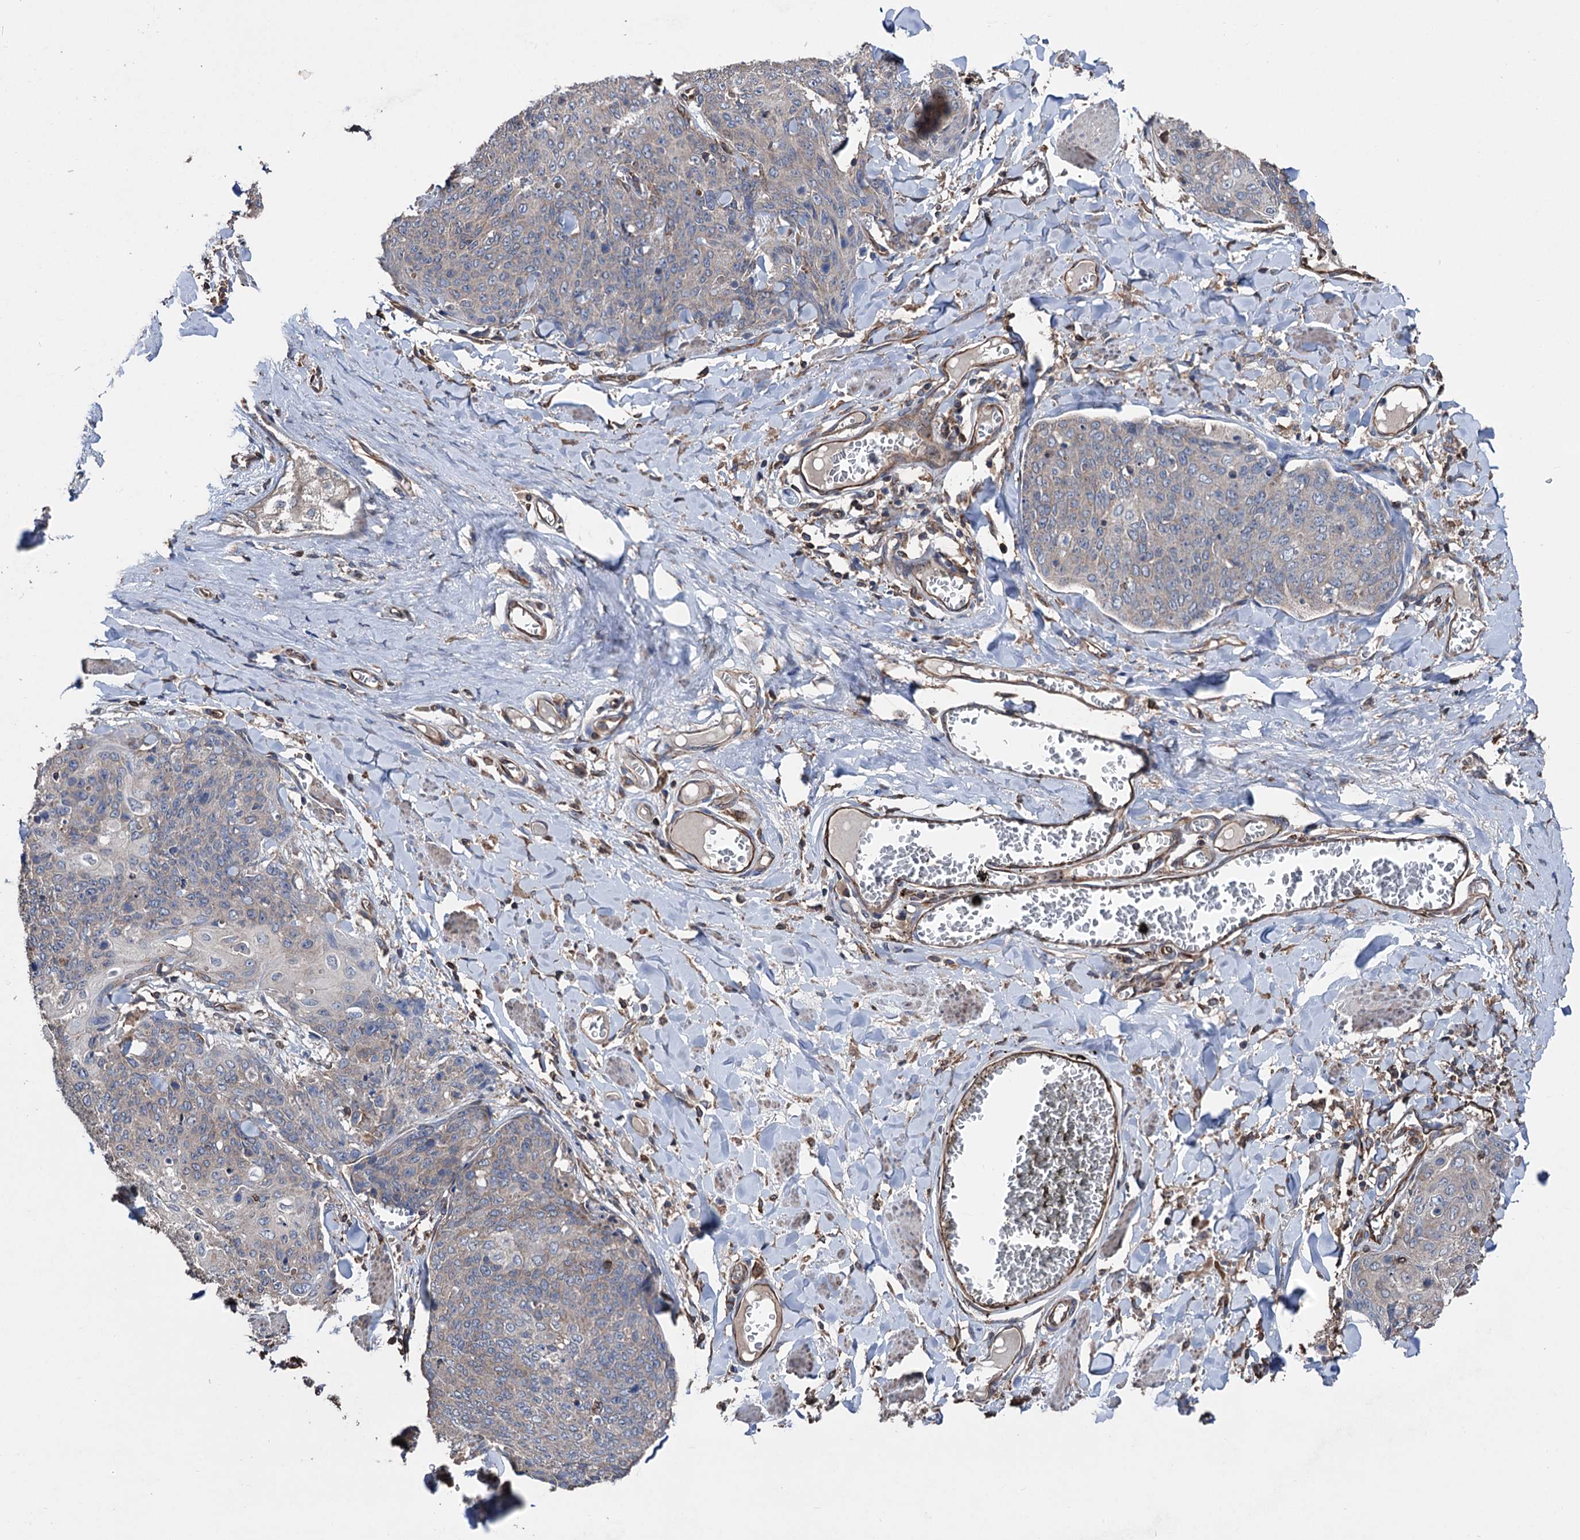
{"staining": {"intensity": "weak", "quantity": "<25%", "location": "cytoplasmic/membranous"}, "tissue": "skin cancer", "cell_type": "Tumor cells", "image_type": "cancer", "snomed": [{"axis": "morphology", "description": "Squamous cell carcinoma, NOS"}, {"axis": "topography", "description": "Skin"}, {"axis": "topography", "description": "Vulva"}], "caption": "Squamous cell carcinoma (skin) was stained to show a protein in brown. There is no significant positivity in tumor cells.", "gene": "STING1", "patient": {"sex": "female", "age": 85}}